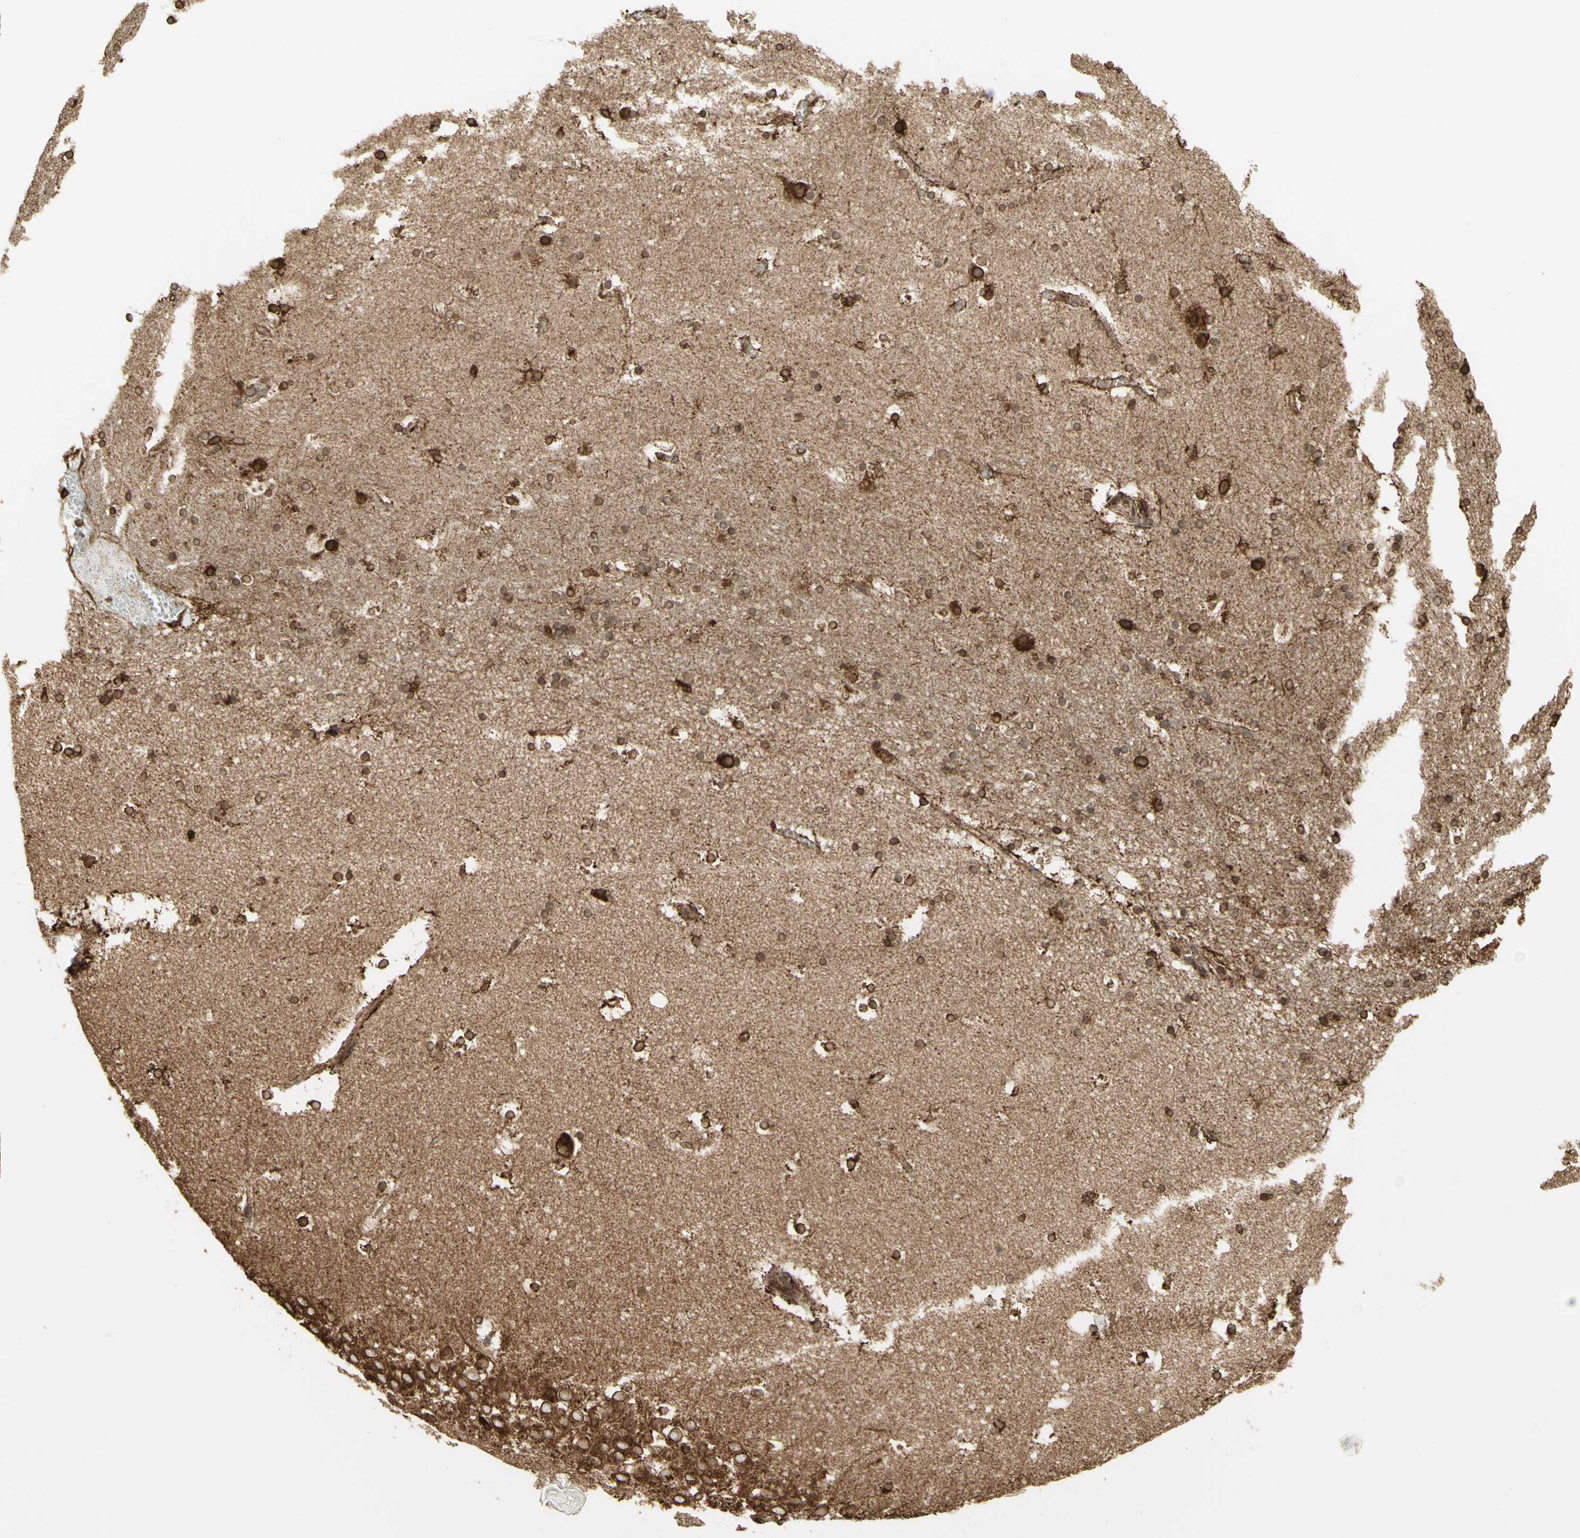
{"staining": {"intensity": "strong", "quantity": ">75%", "location": "cytoplasmic/membranous"}, "tissue": "hippocampus", "cell_type": "Glial cells", "image_type": "normal", "snomed": [{"axis": "morphology", "description": "Normal tissue, NOS"}, {"axis": "topography", "description": "Hippocampus"}], "caption": "Brown immunohistochemical staining in normal hippocampus shows strong cytoplasmic/membranous expression in about >75% of glial cells. (Stains: DAB in brown, nuclei in blue, Microscopy: brightfield microscopy at high magnification).", "gene": "CANX", "patient": {"sex": "male", "age": 45}}